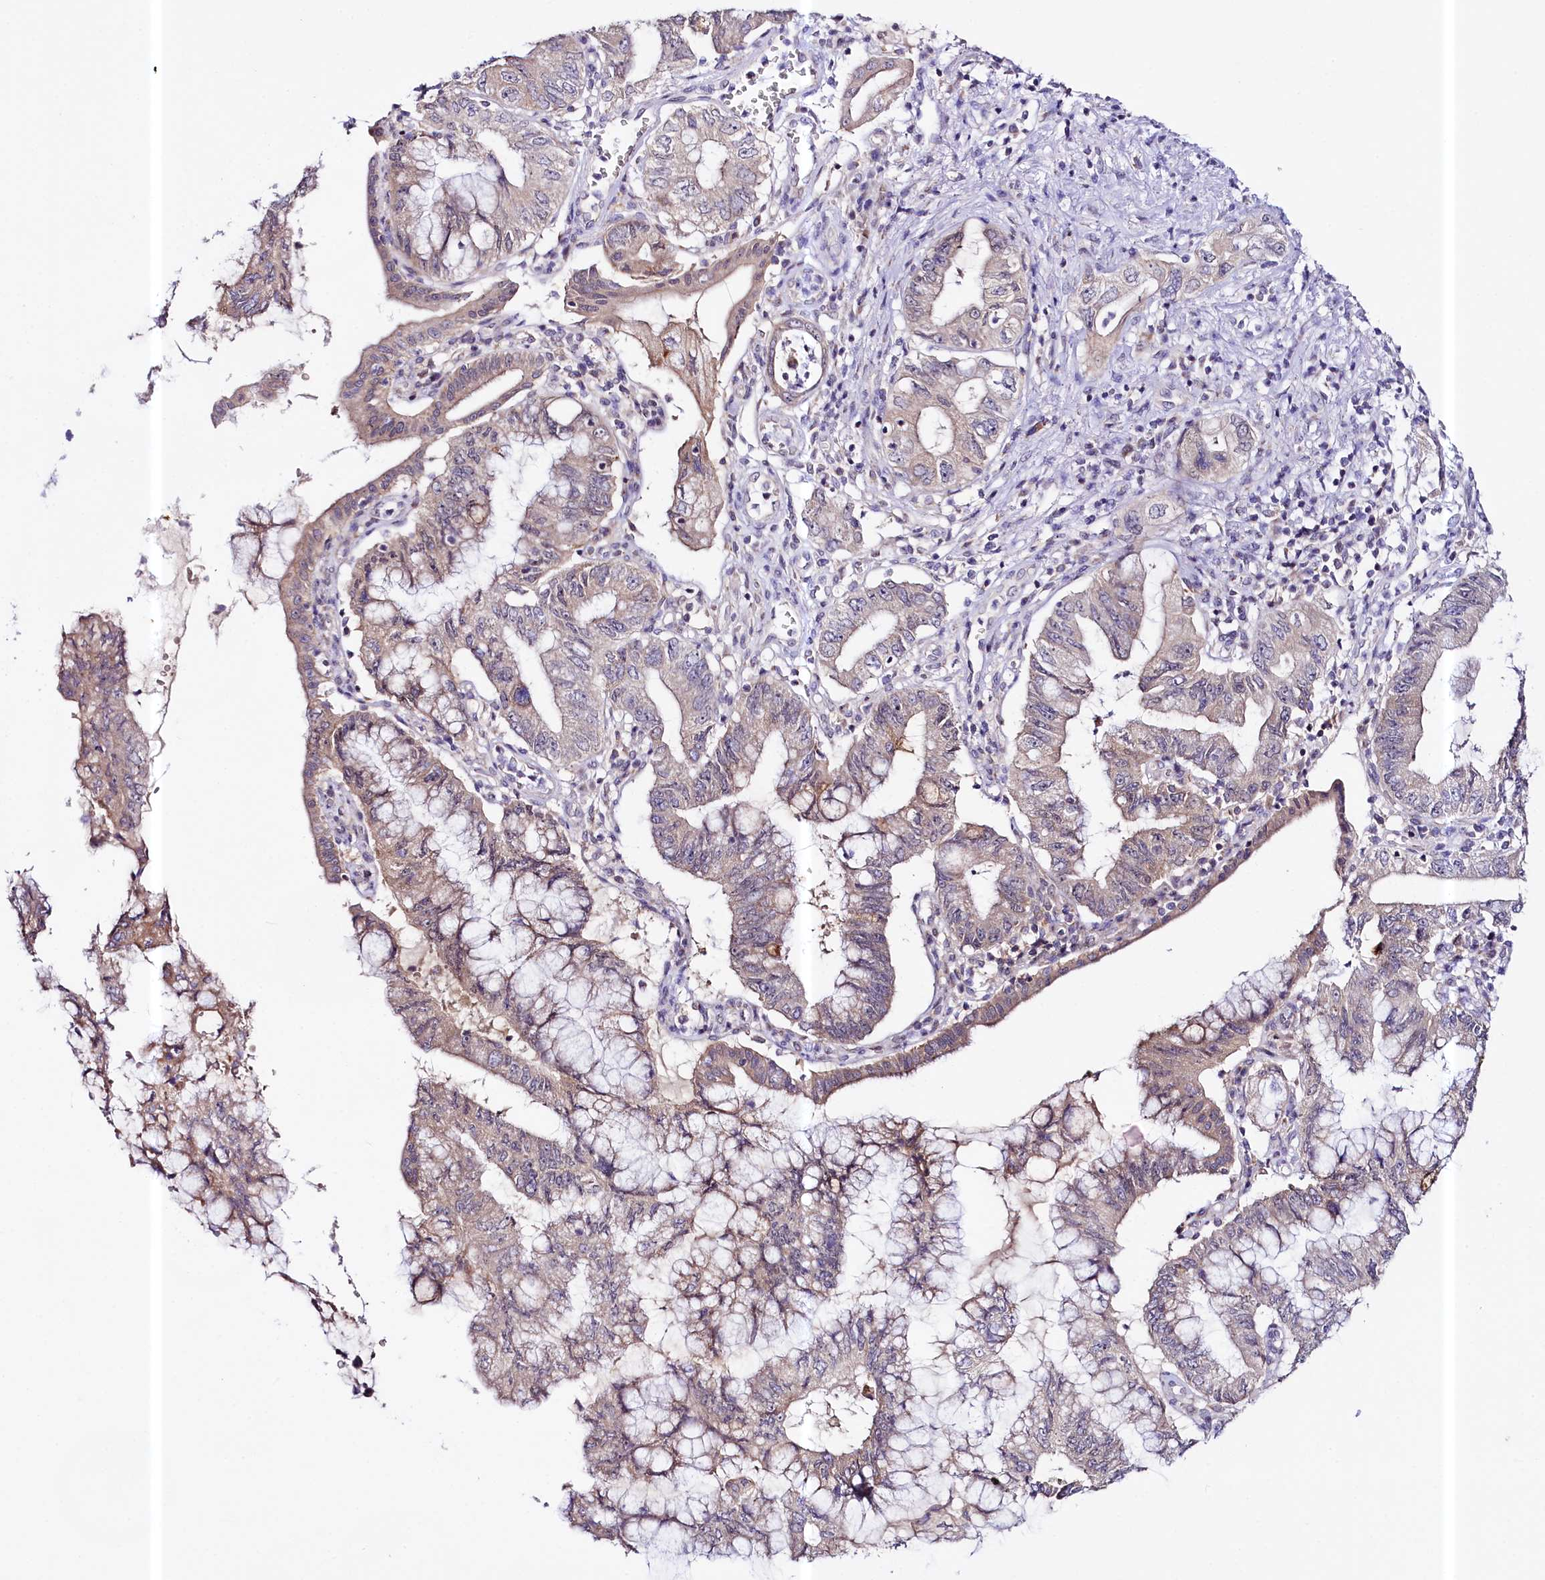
{"staining": {"intensity": "weak", "quantity": "25%-75%", "location": "cytoplasmic/membranous"}, "tissue": "pancreatic cancer", "cell_type": "Tumor cells", "image_type": "cancer", "snomed": [{"axis": "morphology", "description": "Adenocarcinoma, NOS"}, {"axis": "topography", "description": "Pancreas"}], "caption": "Human pancreatic cancer (adenocarcinoma) stained with a brown dye reveals weak cytoplasmic/membranous positive expression in about 25%-75% of tumor cells.", "gene": "CEP295", "patient": {"sex": "female", "age": 73}}